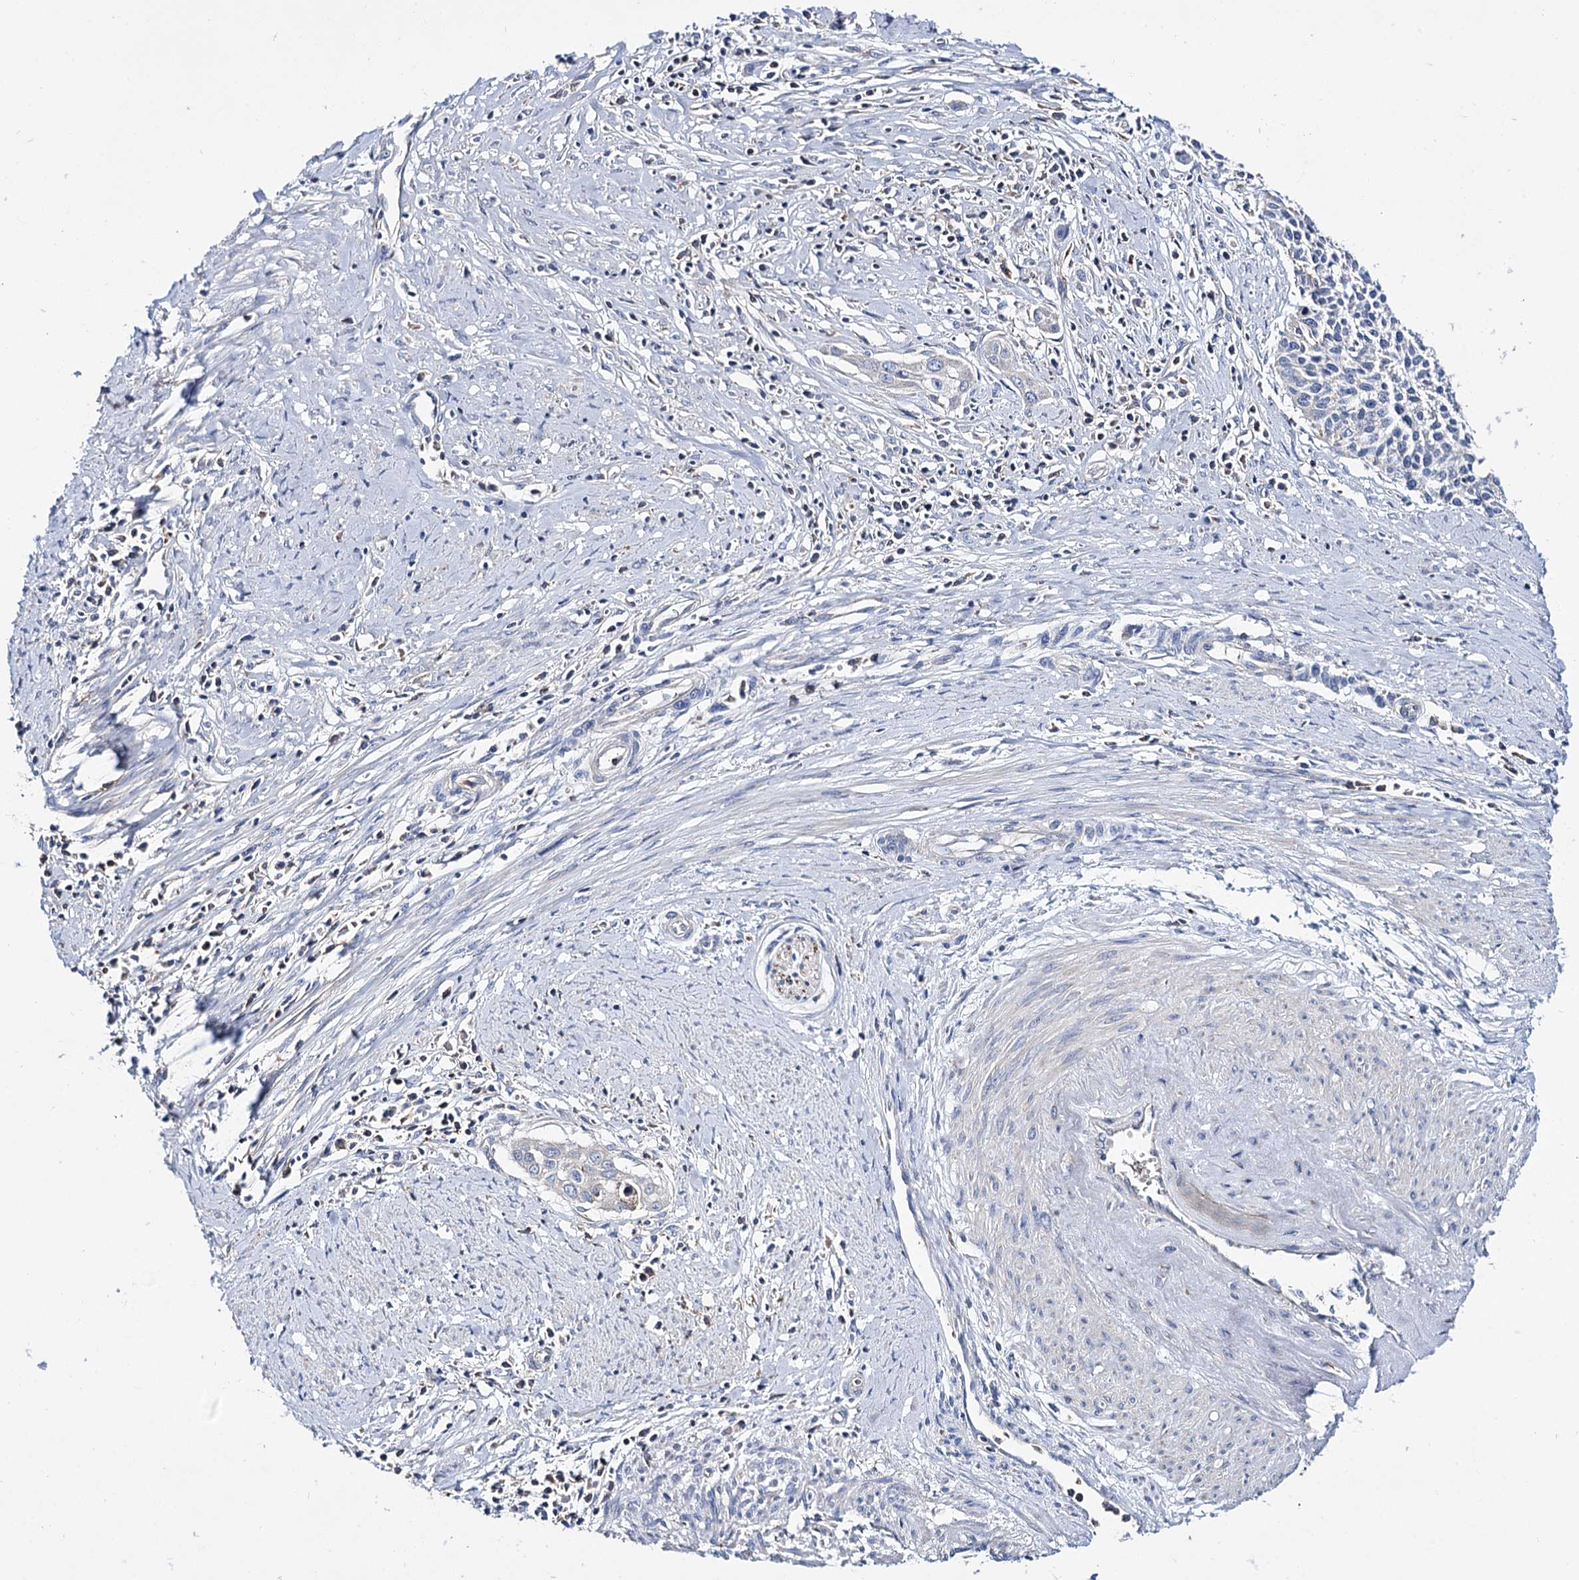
{"staining": {"intensity": "negative", "quantity": "none", "location": "none"}, "tissue": "cervical cancer", "cell_type": "Tumor cells", "image_type": "cancer", "snomed": [{"axis": "morphology", "description": "Squamous cell carcinoma, NOS"}, {"axis": "topography", "description": "Cervix"}], "caption": "A high-resolution histopathology image shows IHC staining of squamous cell carcinoma (cervical), which reveals no significant positivity in tumor cells.", "gene": "UBASH3B", "patient": {"sex": "female", "age": 34}}